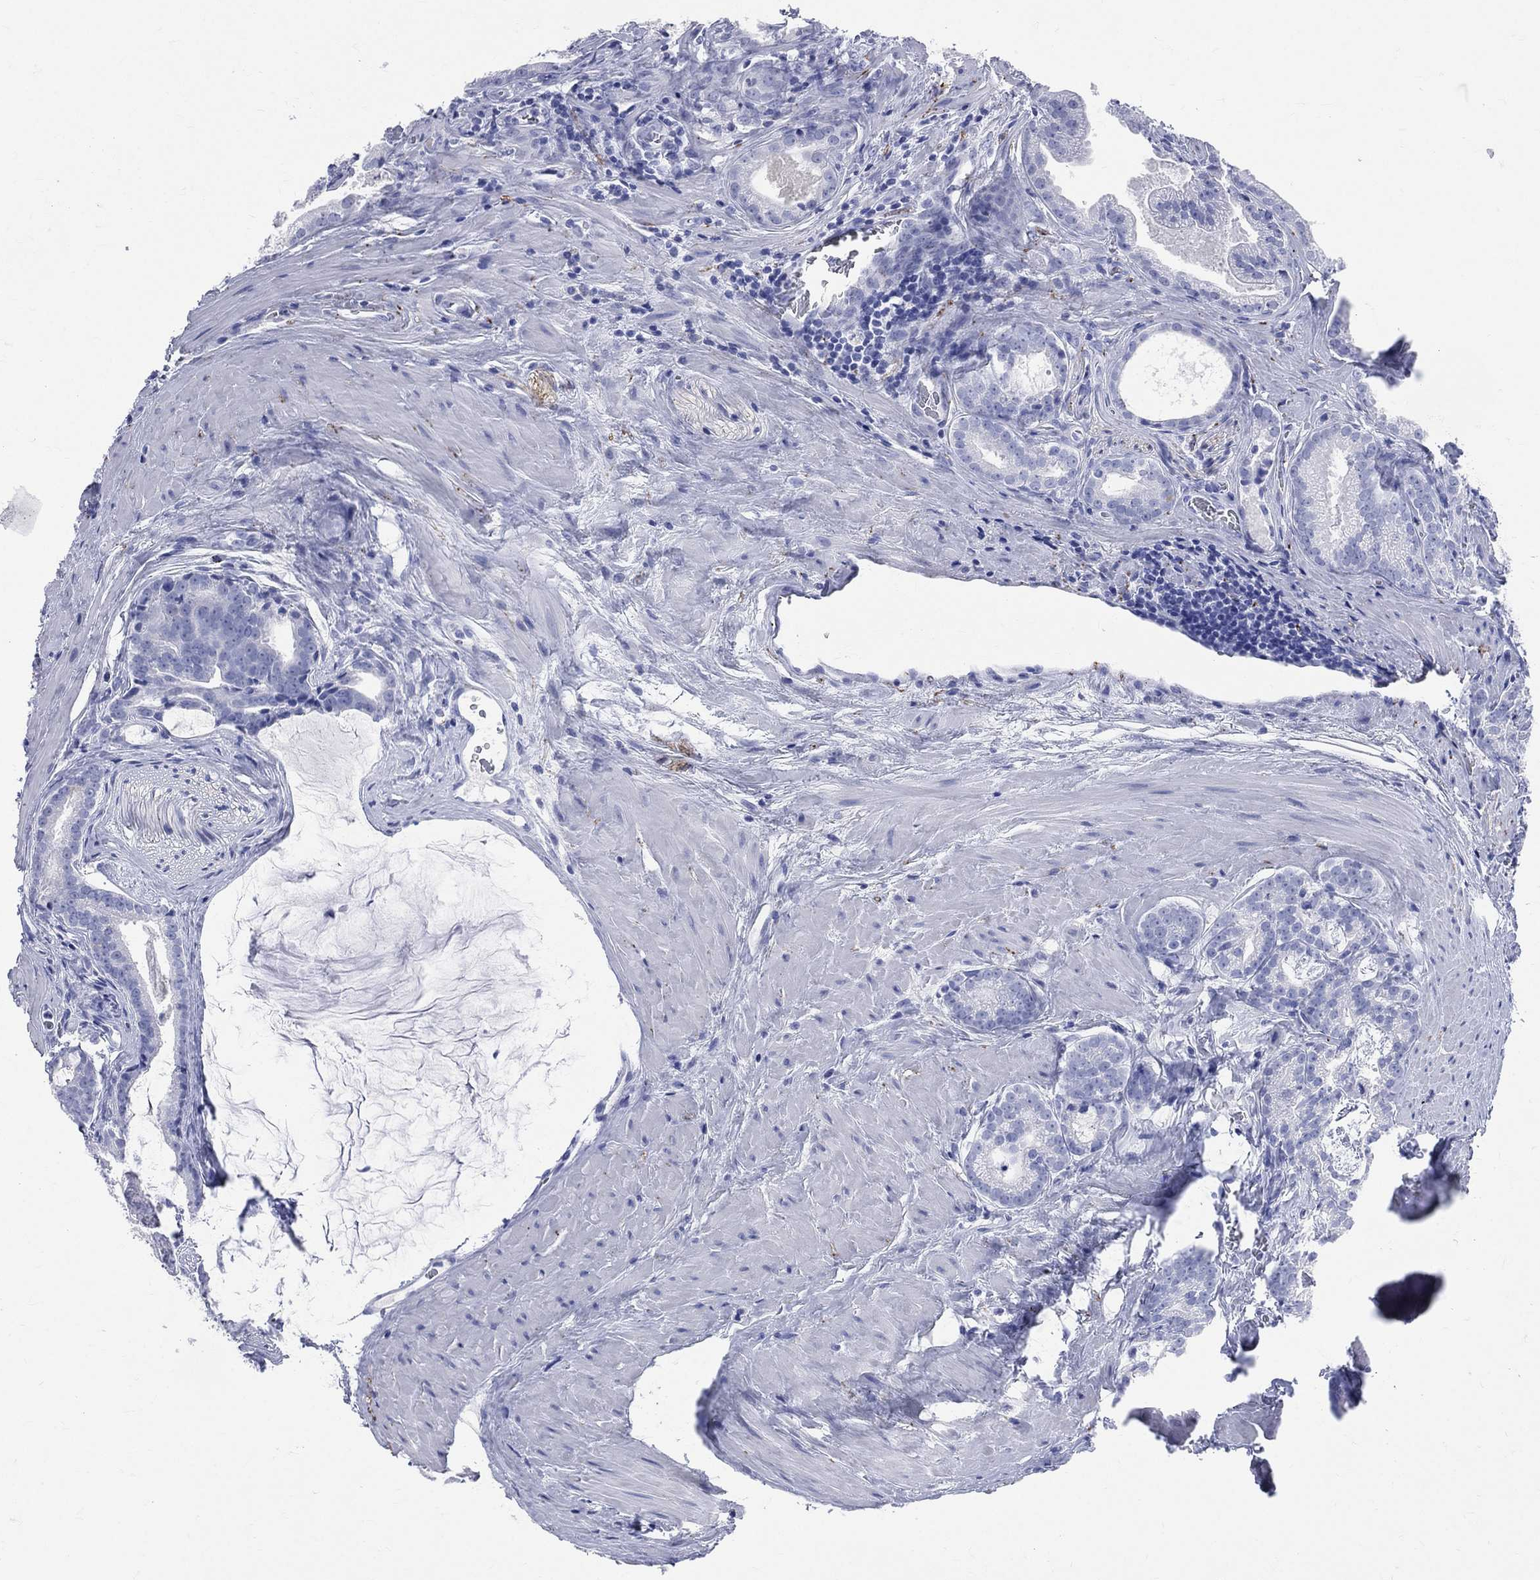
{"staining": {"intensity": "negative", "quantity": "none", "location": "none"}, "tissue": "prostate cancer", "cell_type": "Tumor cells", "image_type": "cancer", "snomed": [{"axis": "morphology", "description": "Adenocarcinoma, NOS"}, {"axis": "topography", "description": "Prostate"}], "caption": "This image is of prostate cancer stained with IHC to label a protein in brown with the nuclei are counter-stained blue. There is no positivity in tumor cells. (DAB (3,3'-diaminobenzidine) IHC, high magnification).", "gene": "SYP", "patient": {"sex": "male", "age": 61}}